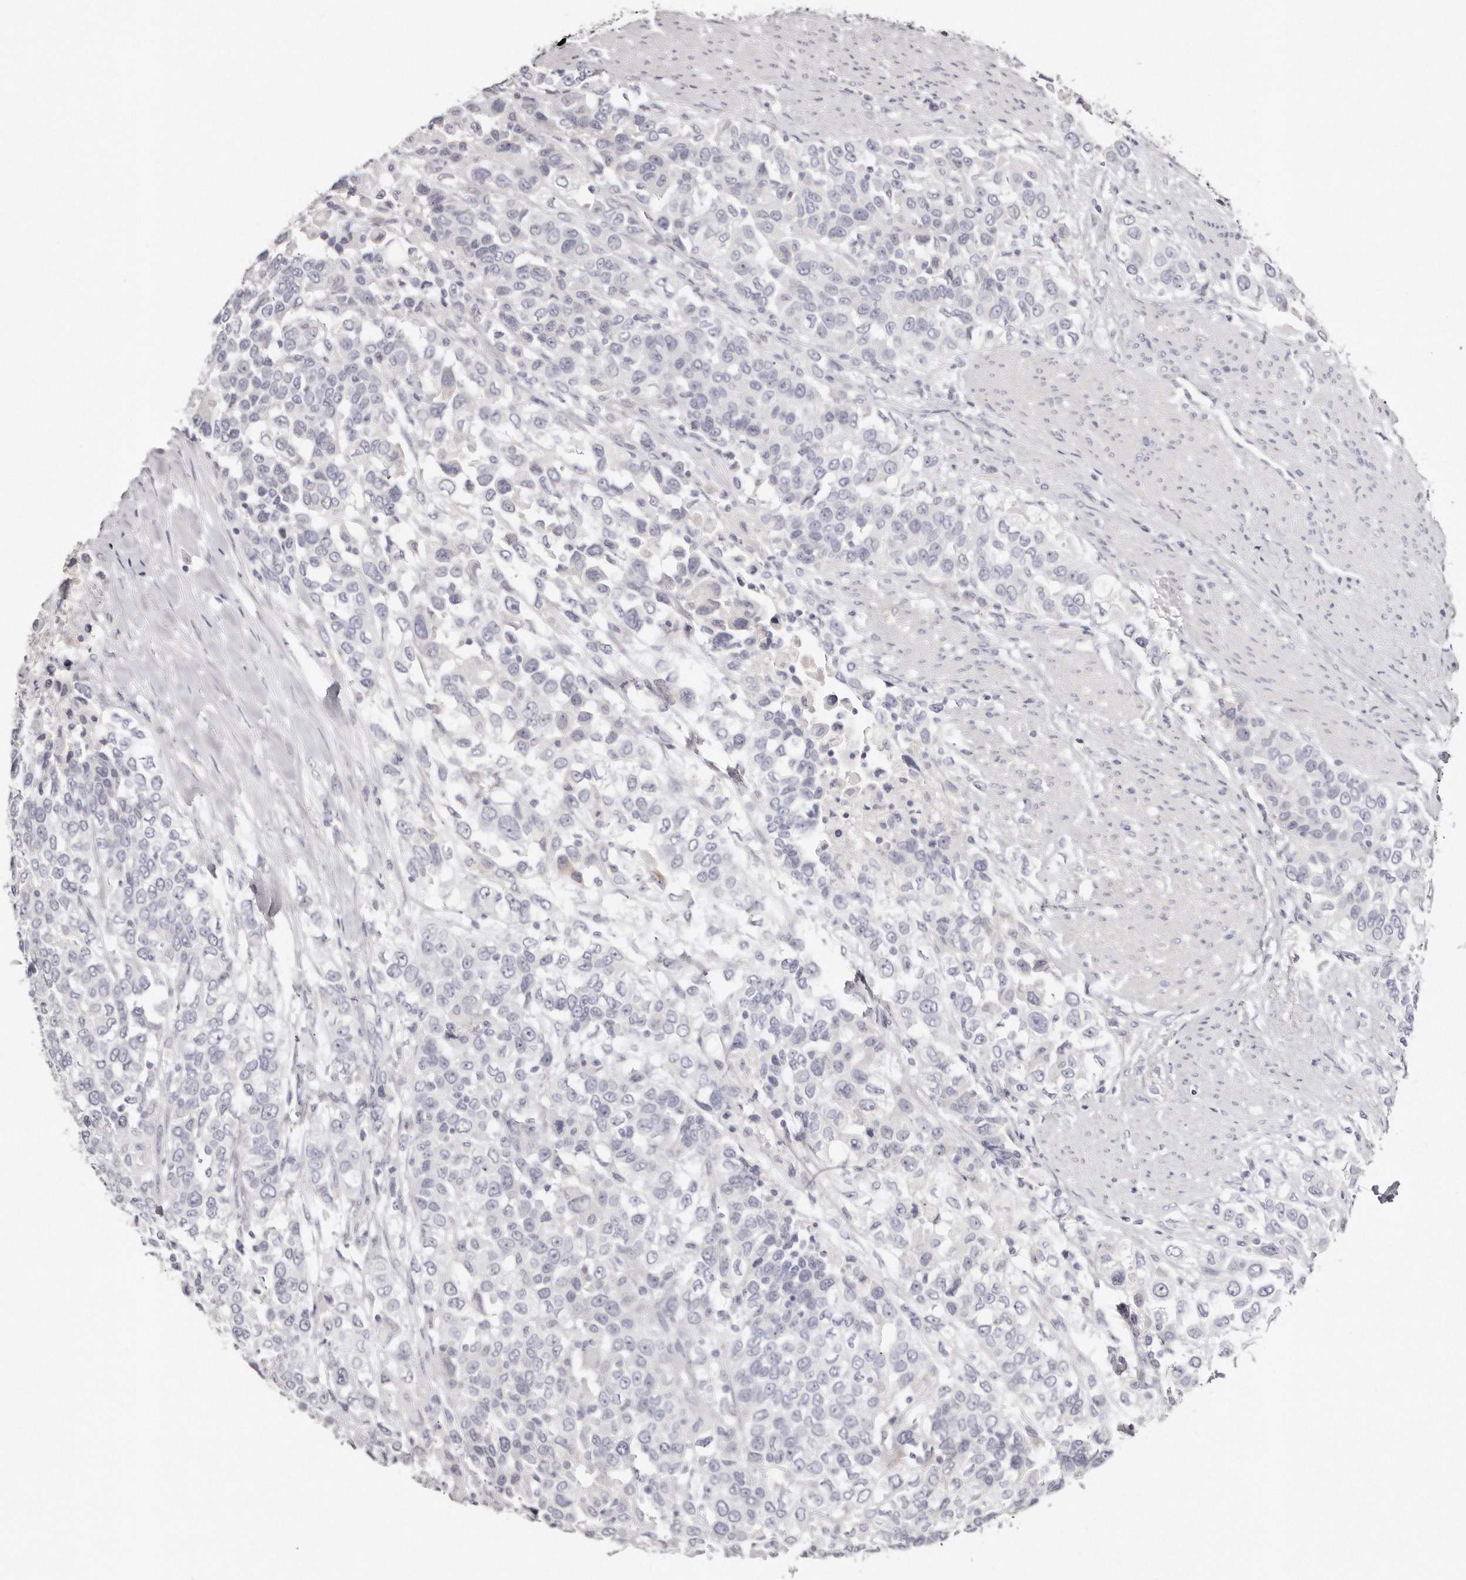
{"staining": {"intensity": "negative", "quantity": "none", "location": "none"}, "tissue": "urothelial cancer", "cell_type": "Tumor cells", "image_type": "cancer", "snomed": [{"axis": "morphology", "description": "Urothelial carcinoma, High grade"}, {"axis": "topography", "description": "Urinary bladder"}], "caption": "Urothelial cancer was stained to show a protein in brown. There is no significant staining in tumor cells.", "gene": "AKNAD1", "patient": {"sex": "female", "age": 80}}